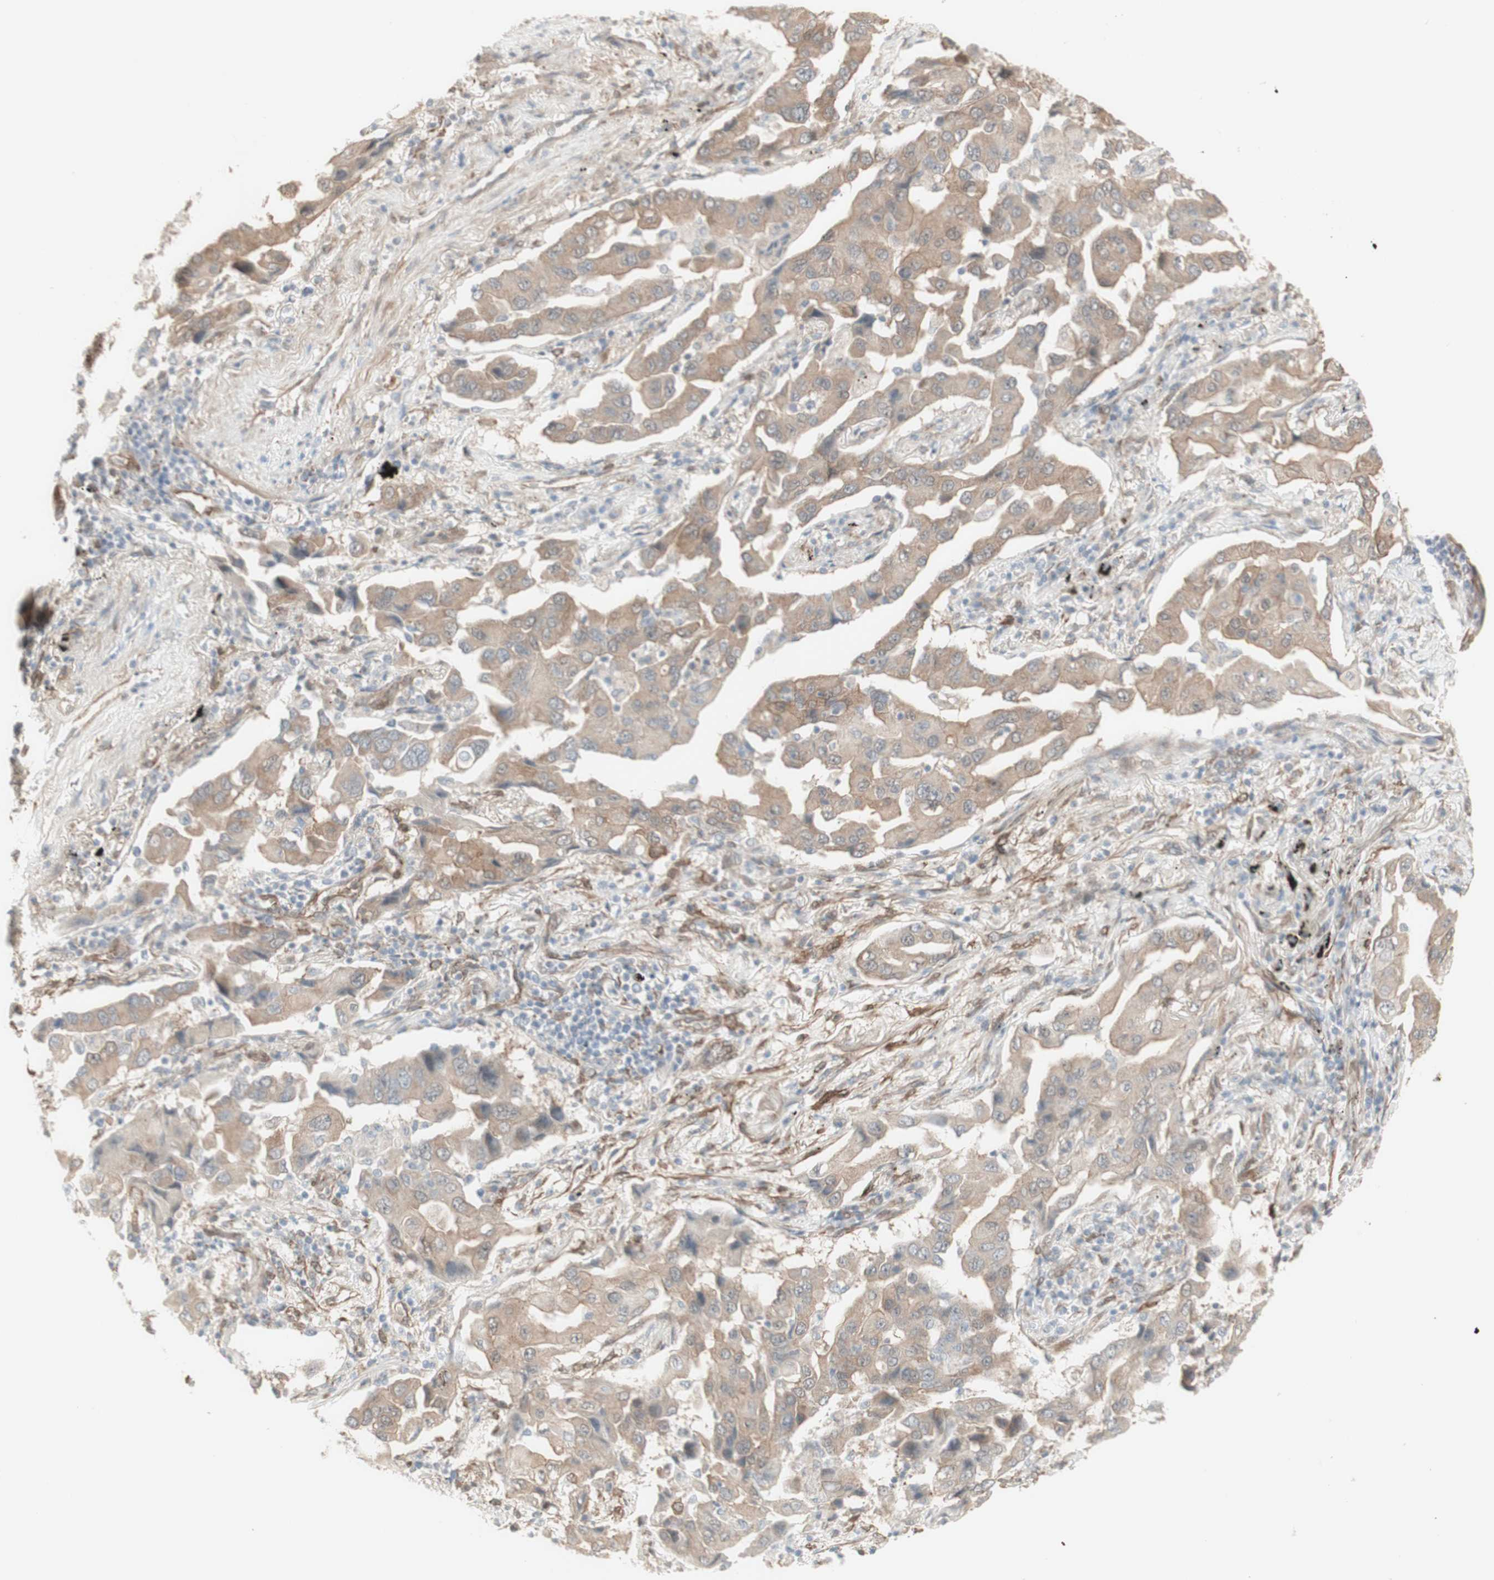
{"staining": {"intensity": "moderate", "quantity": ">75%", "location": "cytoplasmic/membranous"}, "tissue": "lung cancer", "cell_type": "Tumor cells", "image_type": "cancer", "snomed": [{"axis": "morphology", "description": "Adenocarcinoma, NOS"}, {"axis": "topography", "description": "Lung"}], "caption": "There is medium levels of moderate cytoplasmic/membranous staining in tumor cells of lung cancer, as demonstrated by immunohistochemical staining (brown color).", "gene": "CNN3", "patient": {"sex": "female", "age": 65}}